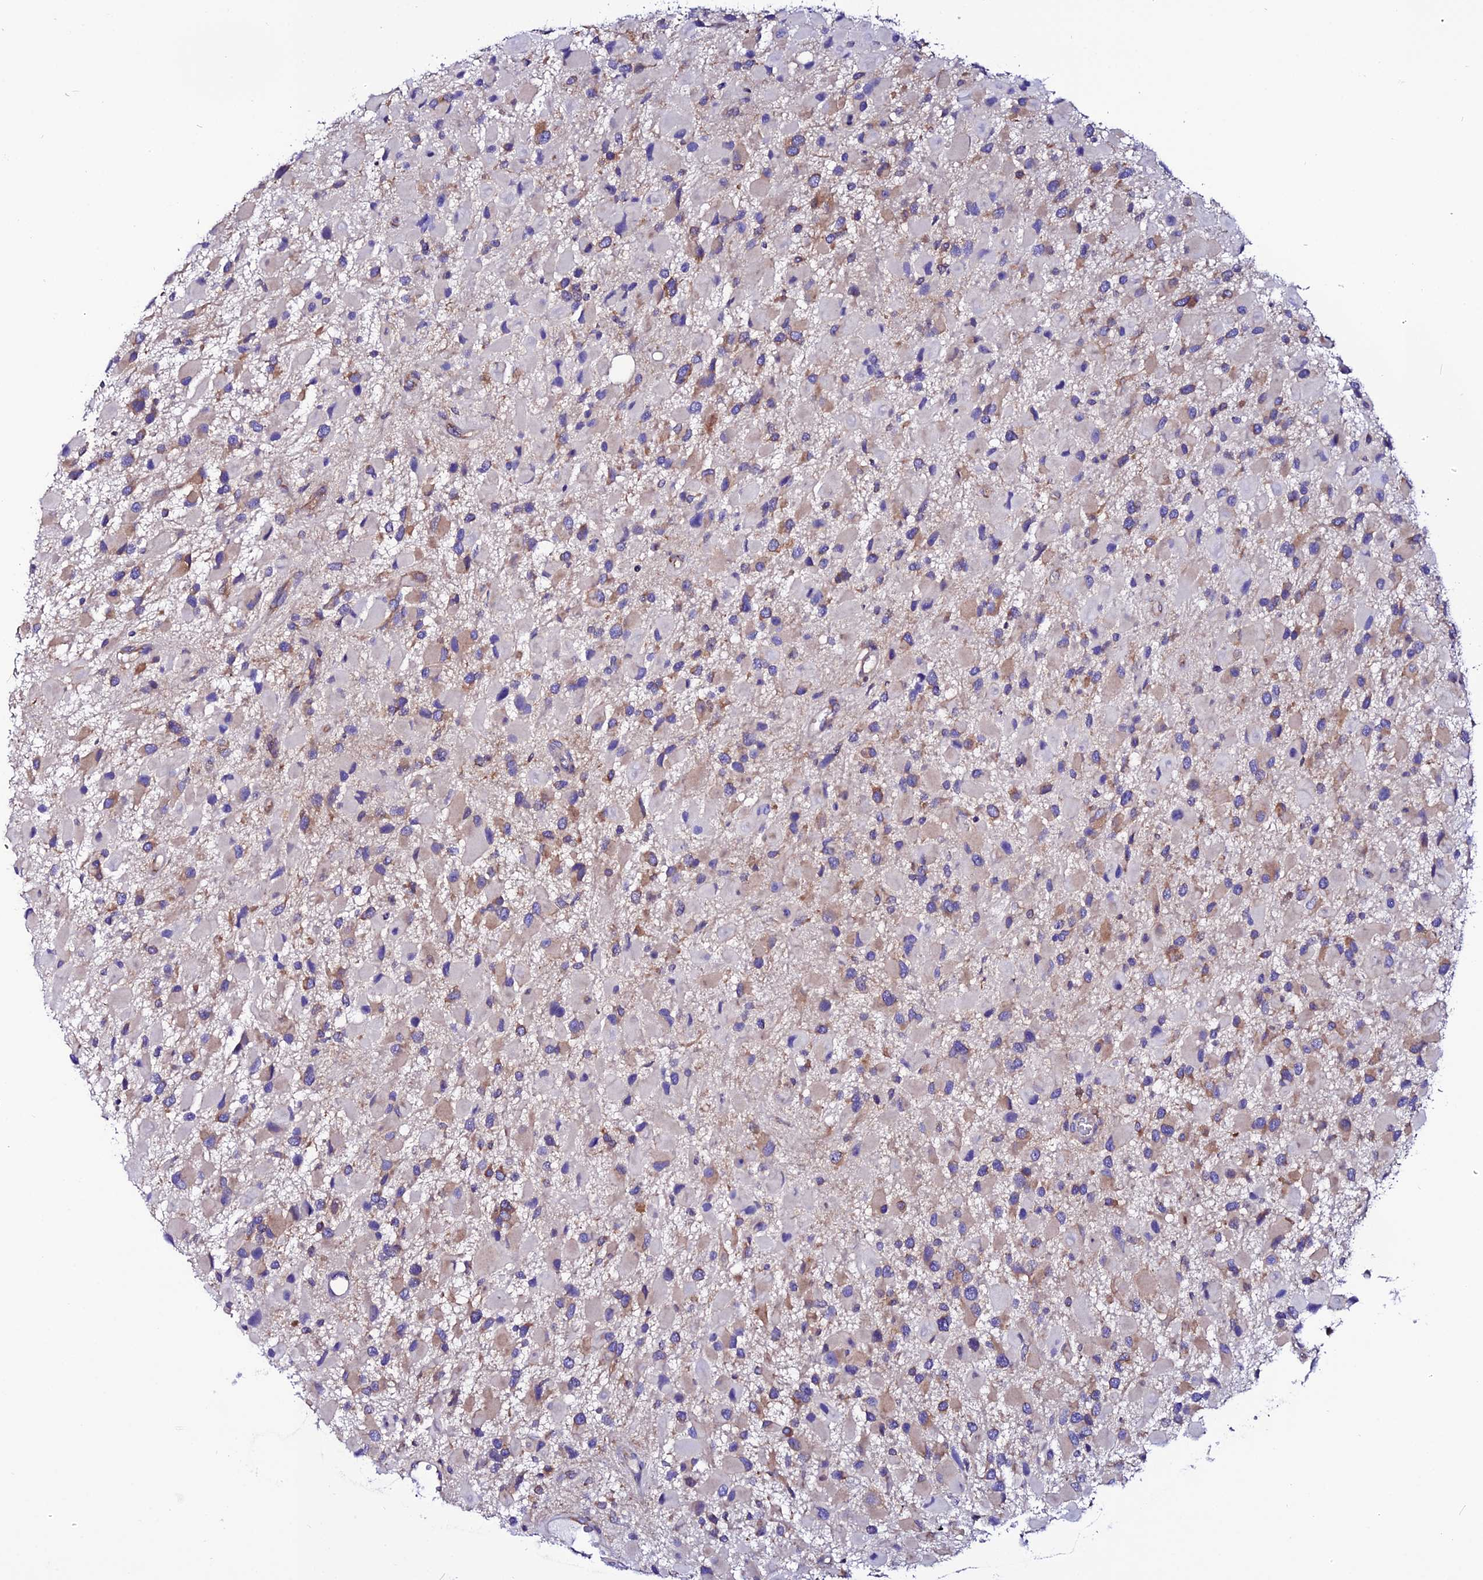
{"staining": {"intensity": "moderate", "quantity": "25%-75%", "location": "cytoplasmic/membranous"}, "tissue": "glioma", "cell_type": "Tumor cells", "image_type": "cancer", "snomed": [{"axis": "morphology", "description": "Glioma, malignant, High grade"}, {"axis": "topography", "description": "Brain"}], "caption": "Protein analysis of glioma tissue shows moderate cytoplasmic/membranous staining in approximately 25%-75% of tumor cells.", "gene": "EEF1G", "patient": {"sex": "male", "age": 53}}